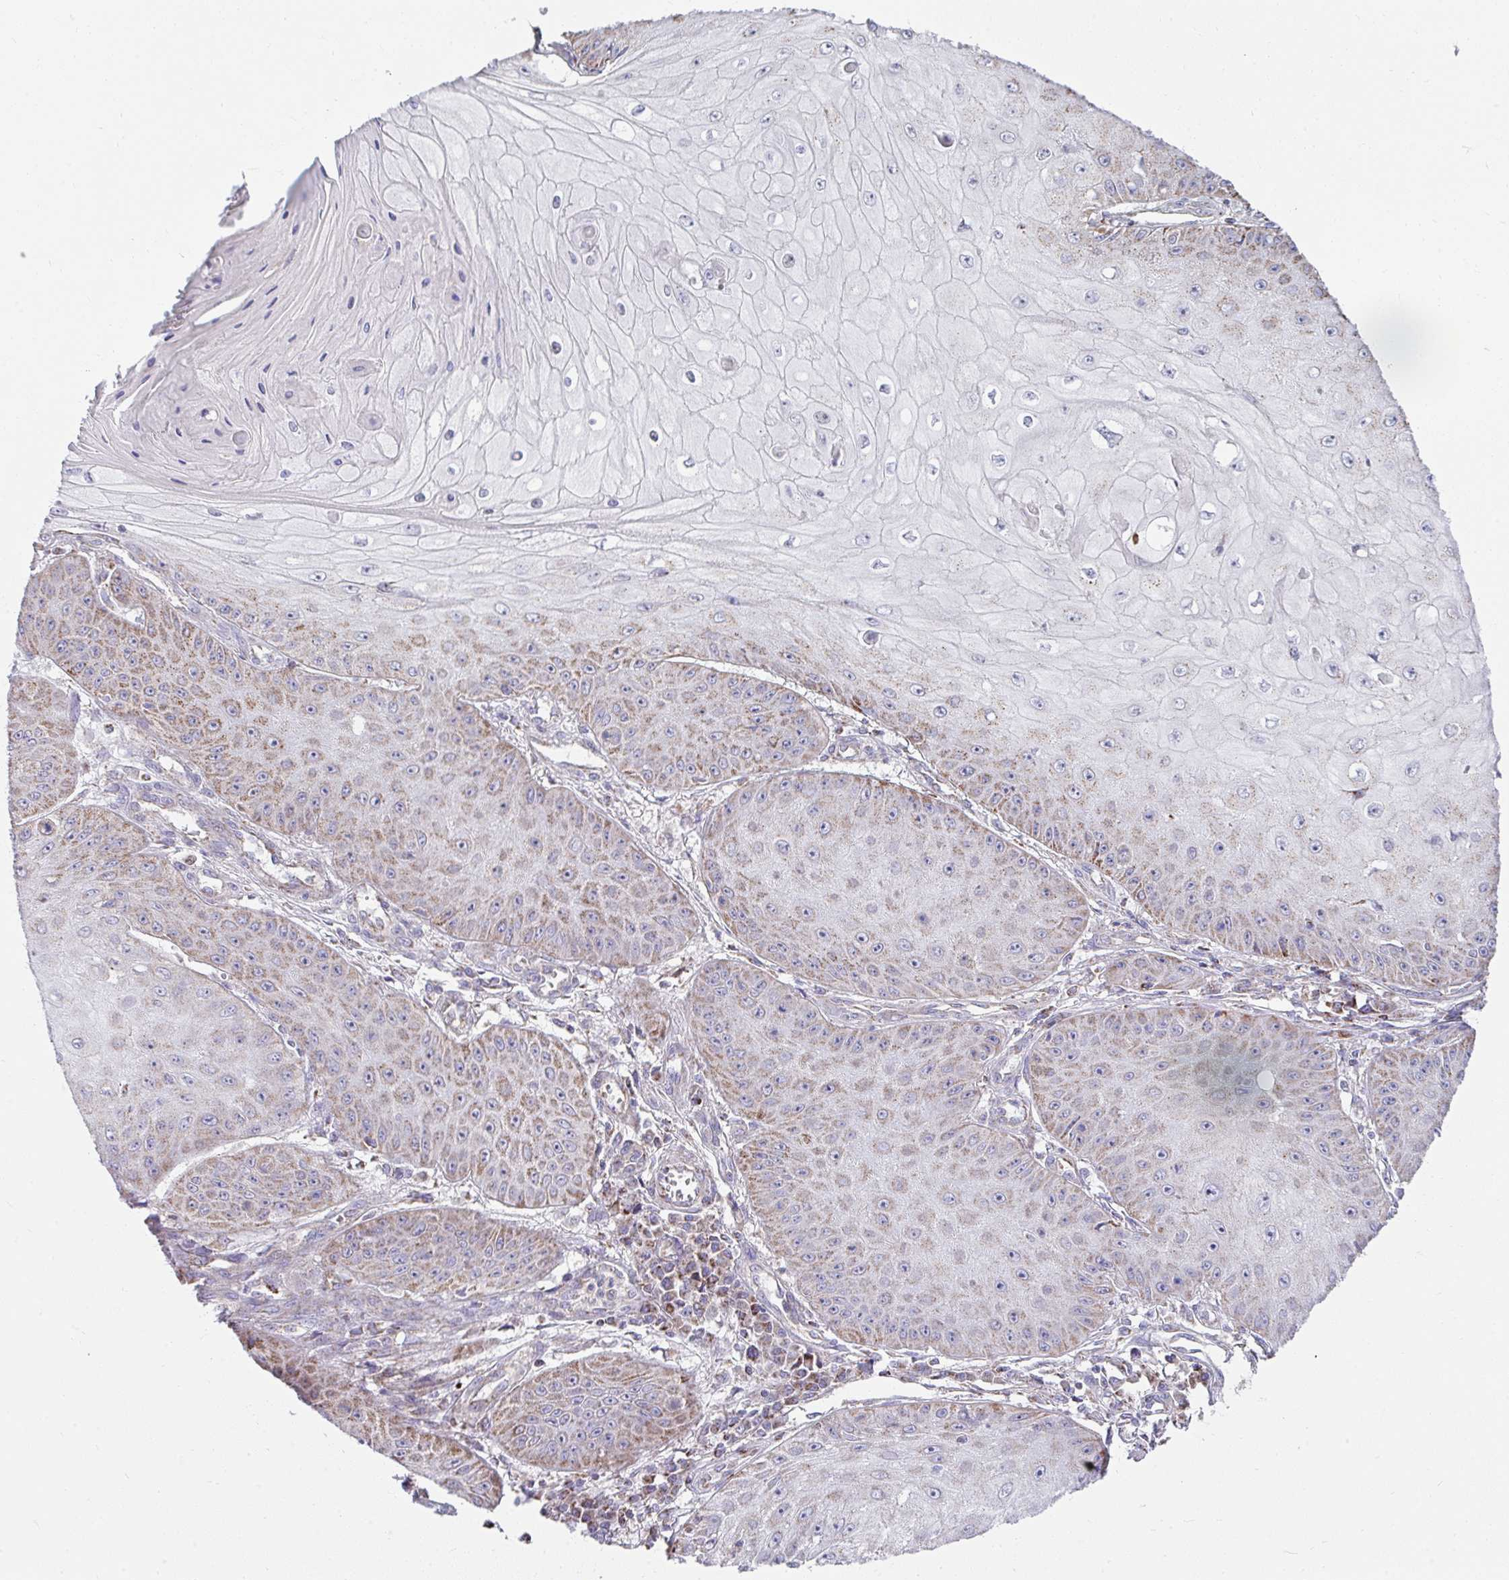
{"staining": {"intensity": "weak", "quantity": "25%-75%", "location": "cytoplasmic/membranous"}, "tissue": "skin cancer", "cell_type": "Tumor cells", "image_type": "cancer", "snomed": [{"axis": "morphology", "description": "Squamous cell carcinoma, NOS"}, {"axis": "topography", "description": "Skin"}], "caption": "Protein staining demonstrates weak cytoplasmic/membranous expression in approximately 25%-75% of tumor cells in skin cancer (squamous cell carcinoma). The protein is shown in brown color, while the nuclei are stained blue.", "gene": "PRRG3", "patient": {"sex": "male", "age": 70}}